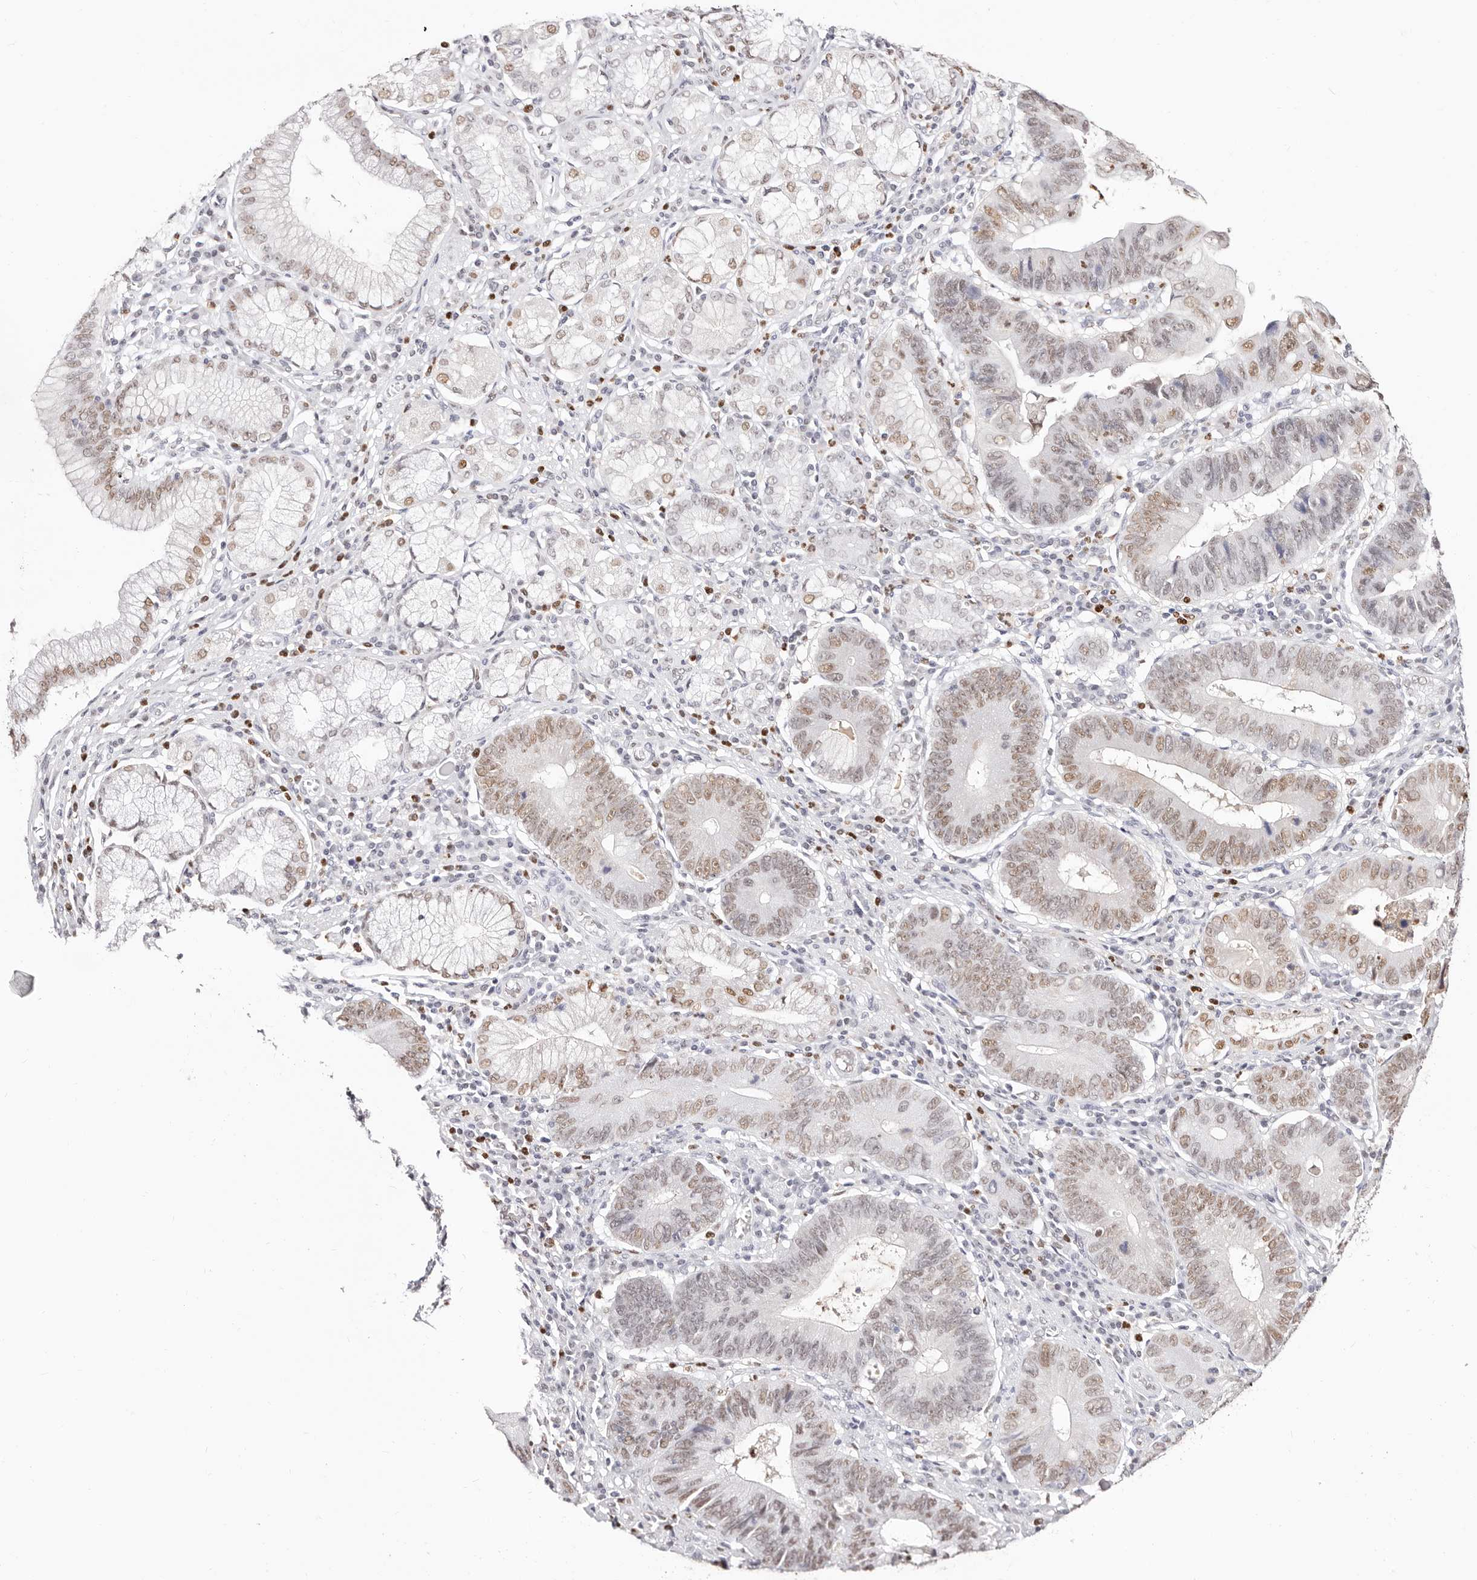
{"staining": {"intensity": "weak", "quantity": "25%-75%", "location": "nuclear"}, "tissue": "stomach cancer", "cell_type": "Tumor cells", "image_type": "cancer", "snomed": [{"axis": "morphology", "description": "Adenocarcinoma, NOS"}, {"axis": "topography", "description": "Stomach"}], "caption": "There is low levels of weak nuclear staining in tumor cells of adenocarcinoma (stomach), as demonstrated by immunohistochemical staining (brown color).", "gene": "TKT", "patient": {"sex": "male", "age": 59}}